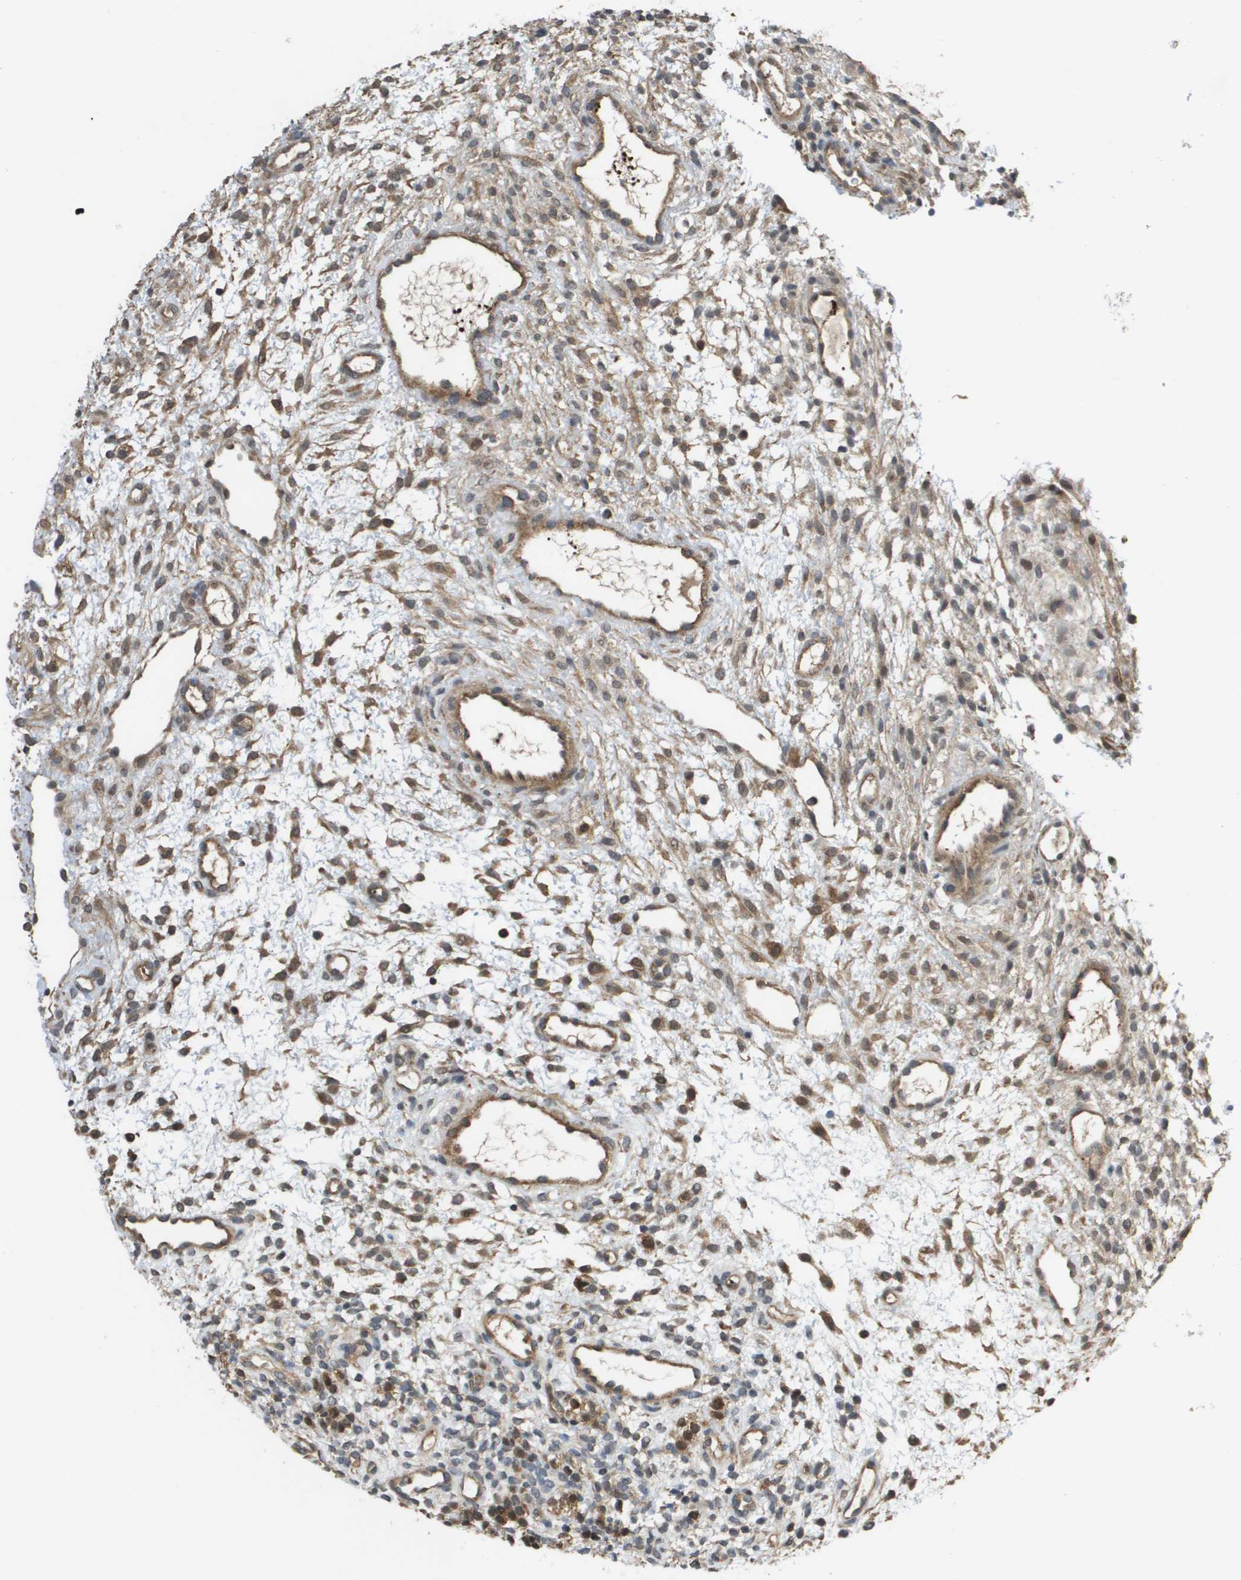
{"staining": {"intensity": "moderate", "quantity": "<25%", "location": "cytoplasmic/membranous"}, "tissue": "ovary", "cell_type": "Ovarian stroma cells", "image_type": "normal", "snomed": [{"axis": "morphology", "description": "Normal tissue, NOS"}, {"axis": "morphology", "description": "Cyst, NOS"}, {"axis": "topography", "description": "Ovary"}], "caption": "DAB immunohistochemical staining of benign human ovary exhibits moderate cytoplasmic/membranous protein positivity in about <25% of ovarian stroma cells. The protein is stained brown, and the nuclei are stained in blue (DAB (3,3'-diaminobenzidine) IHC with brightfield microscopy, high magnification).", "gene": "RBM38", "patient": {"sex": "female", "age": 18}}